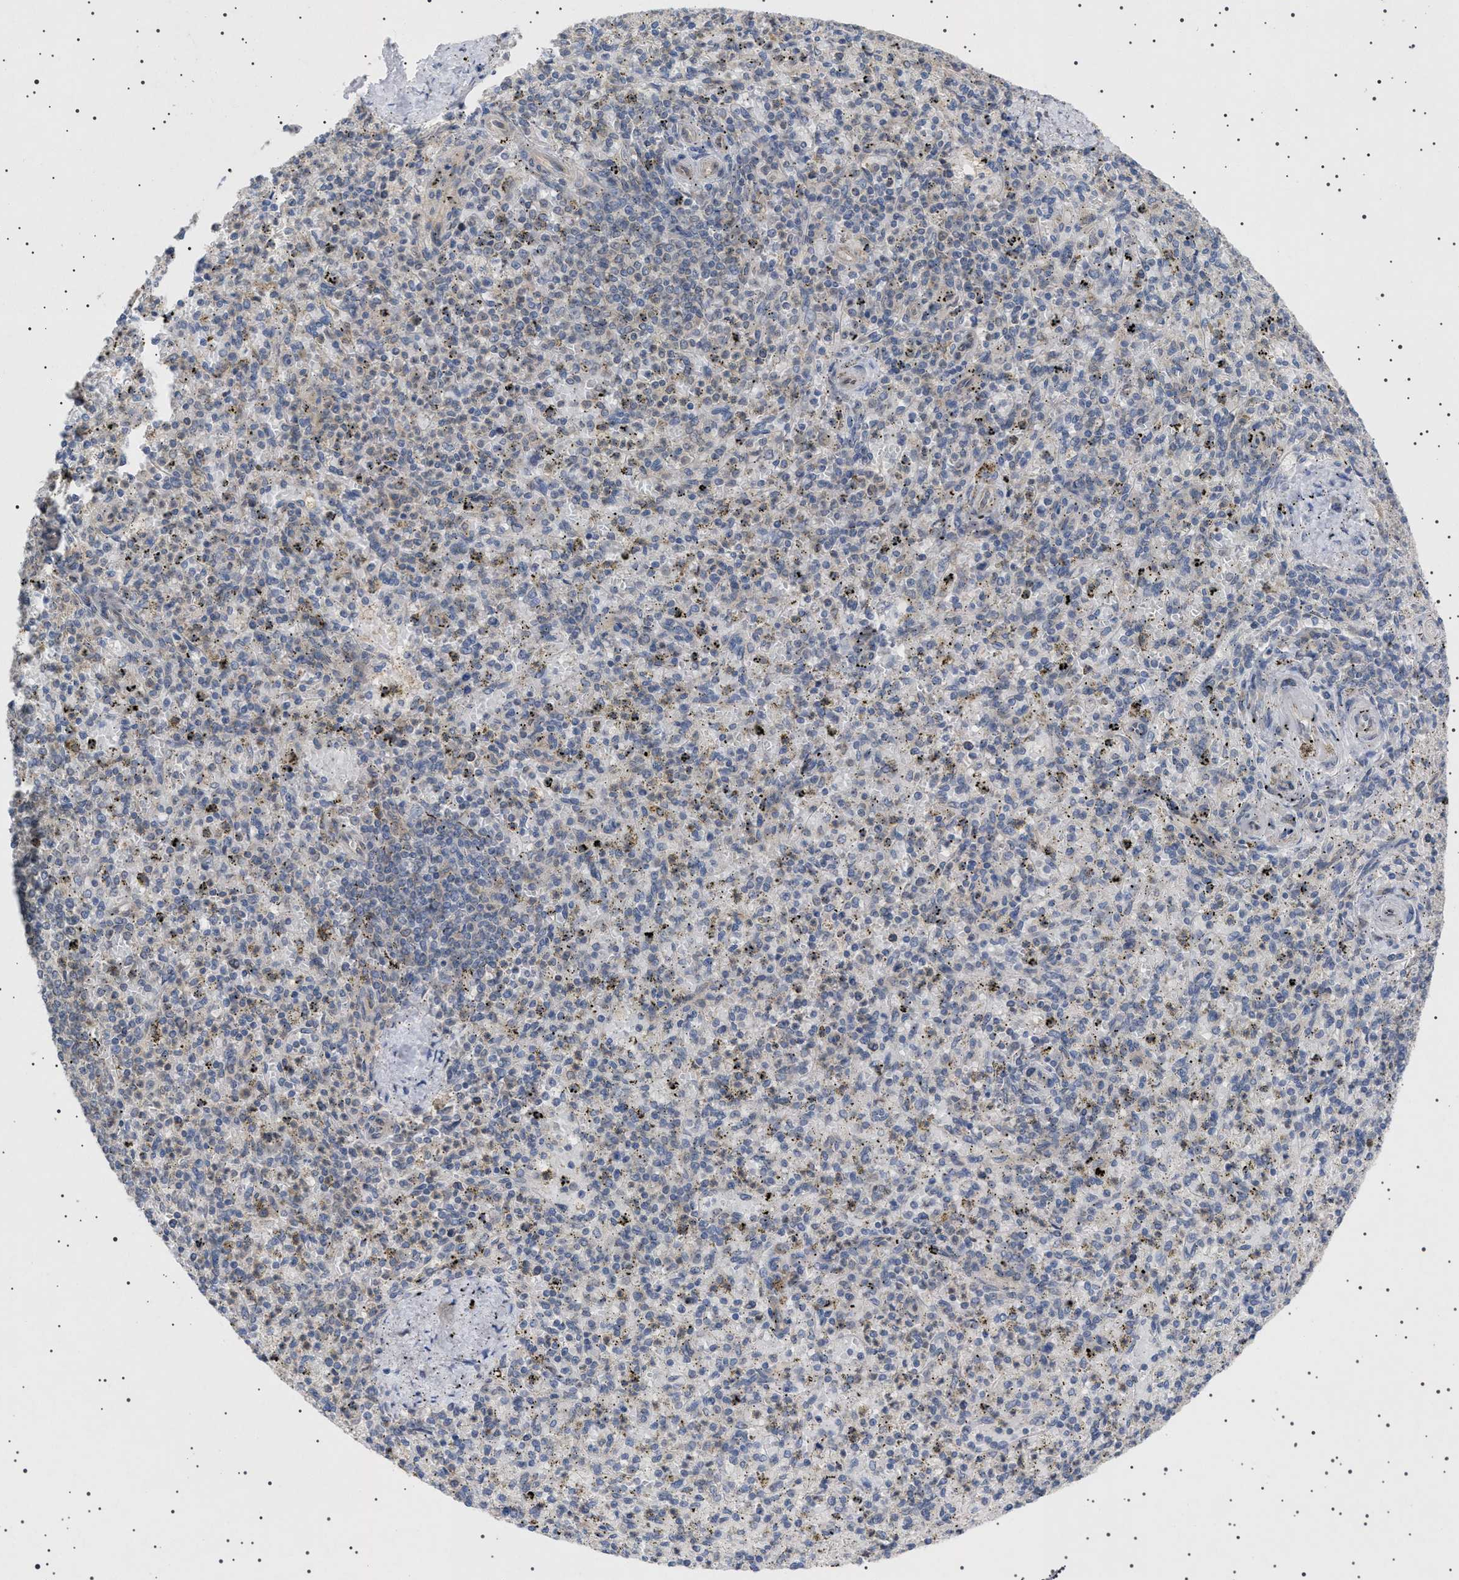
{"staining": {"intensity": "weak", "quantity": "<25%", "location": "cytoplasmic/membranous,nuclear"}, "tissue": "spleen", "cell_type": "Cells in red pulp", "image_type": "normal", "snomed": [{"axis": "morphology", "description": "Normal tissue, NOS"}, {"axis": "topography", "description": "Spleen"}], "caption": "This is an immunohistochemistry micrograph of unremarkable spleen. There is no staining in cells in red pulp.", "gene": "NUP93", "patient": {"sex": "male", "age": 72}}